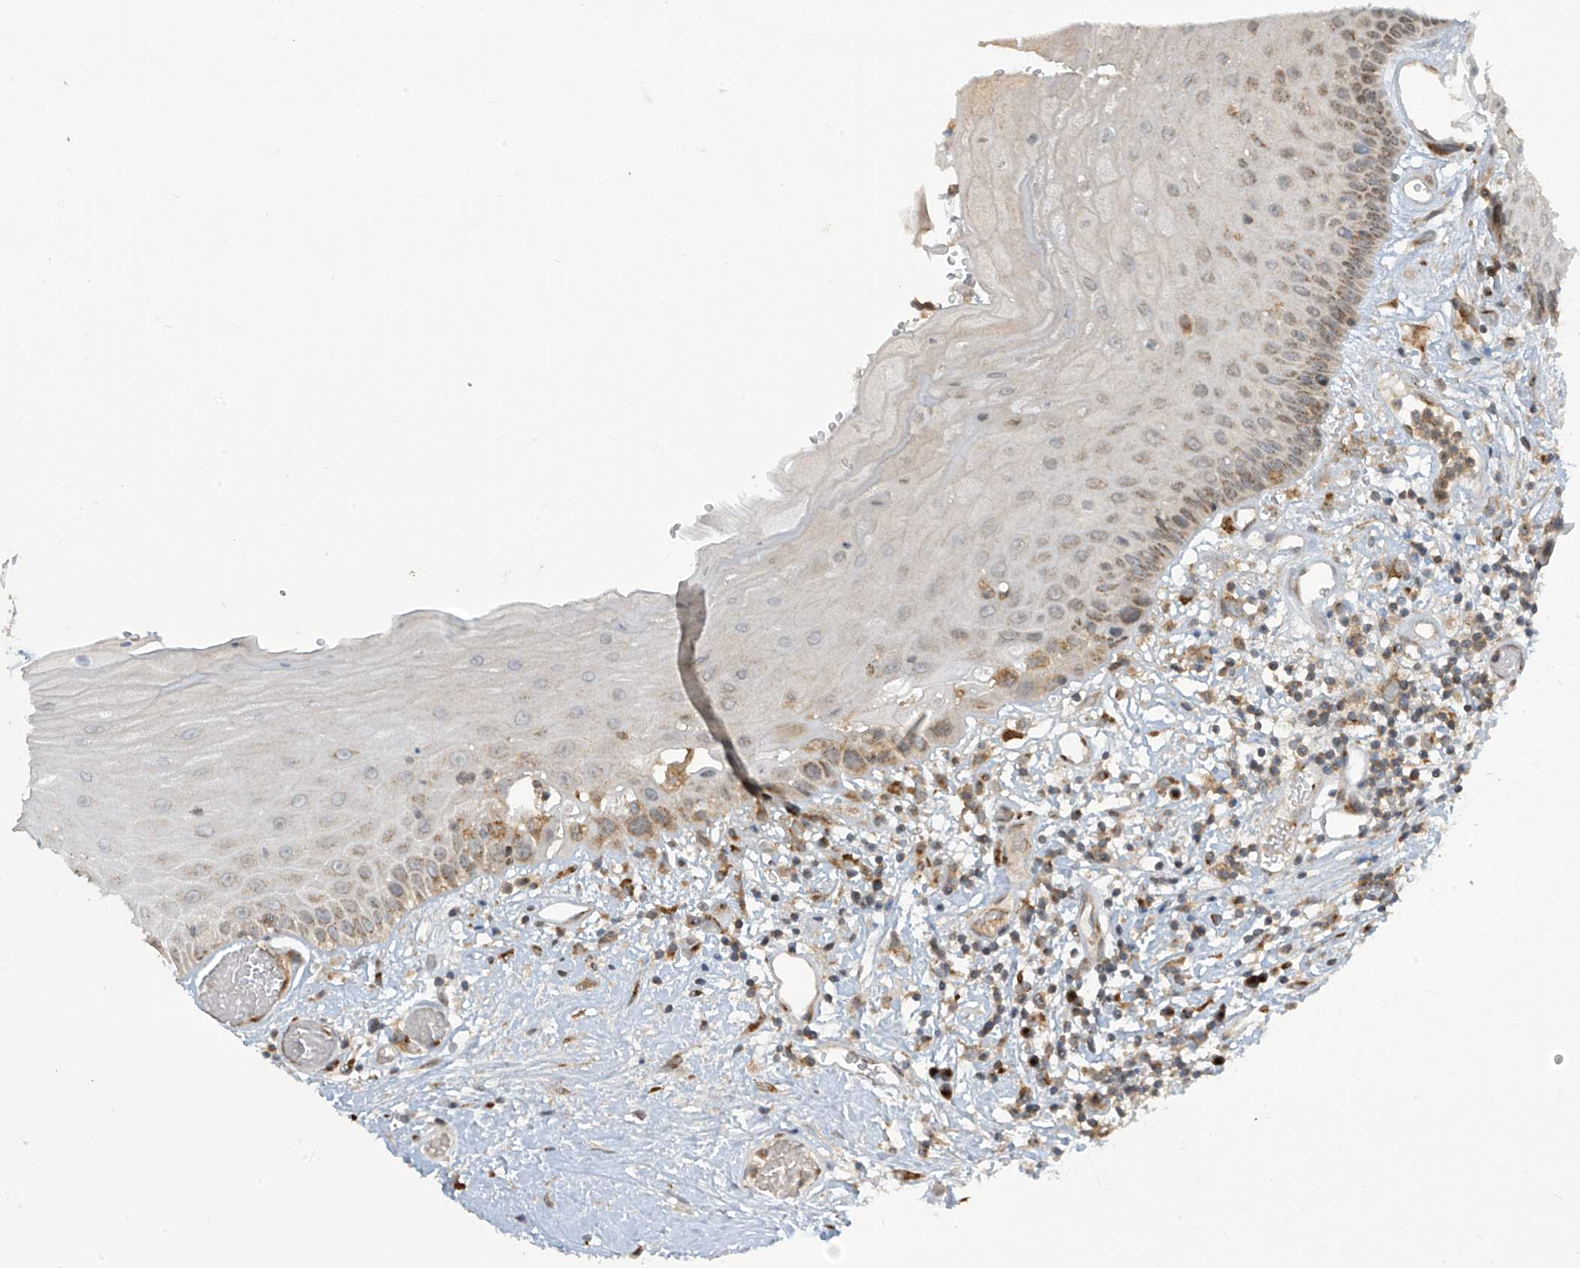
{"staining": {"intensity": "moderate", "quantity": "<25%", "location": "cytoplasmic/membranous"}, "tissue": "oral mucosa", "cell_type": "Squamous epithelial cells", "image_type": "normal", "snomed": [{"axis": "morphology", "description": "Normal tissue, NOS"}, {"axis": "topography", "description": "Oral tissue"}], "caption": "Protein staining displays moderate cytoplasmic/membranous staining in approximately <25% of squamous epithelial cells in benign oral mucosa.", "gene": "PARVG", "patient": {"sex": "female", "age": 76}}